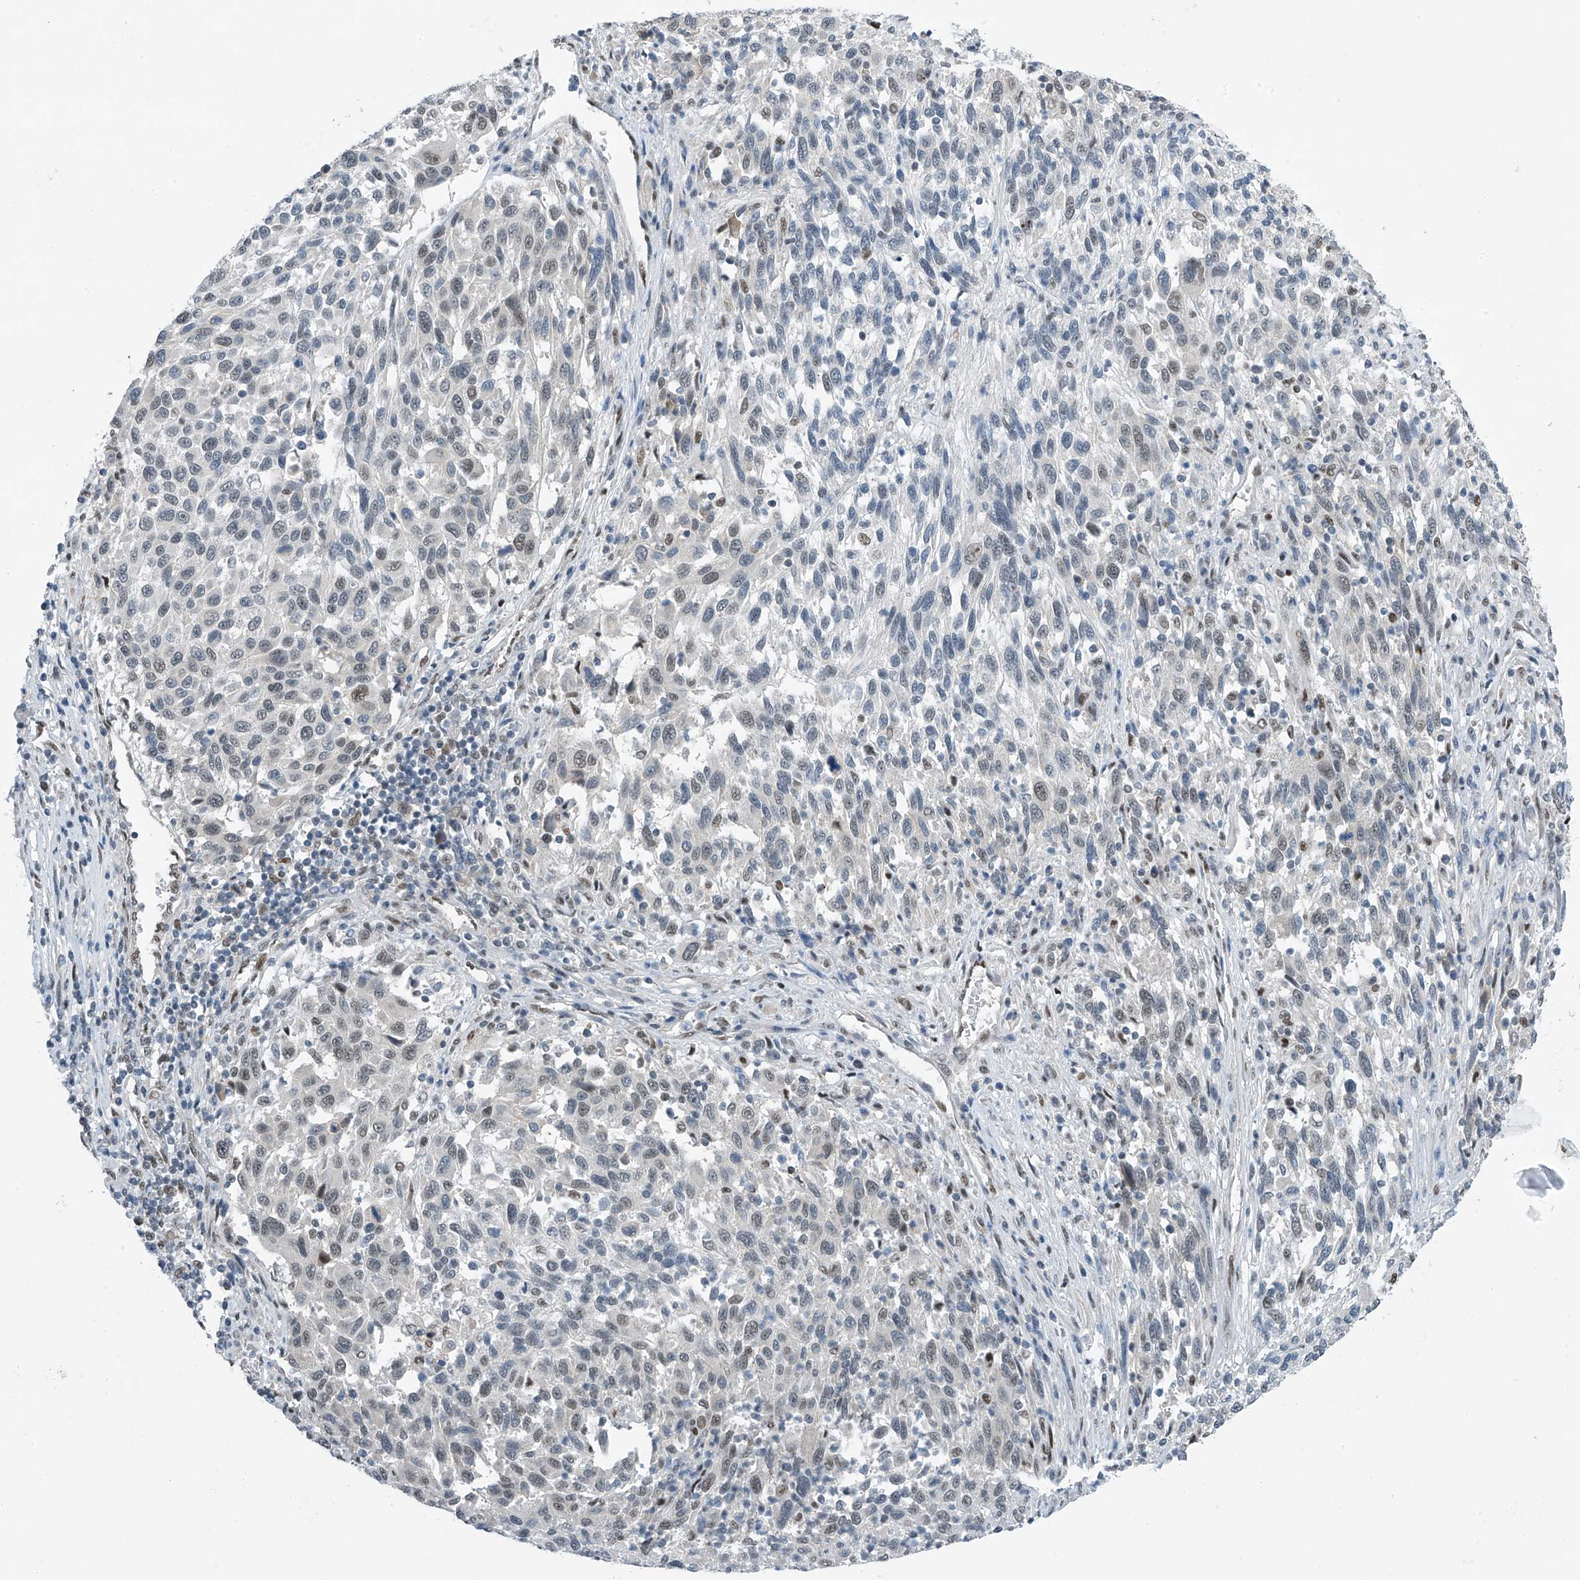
{"staining": {"intensity": "weak", "quantity": "<25%", "location": "nuclear"}, "tissue": "melanoma", "cell_type": "Tumor cells", "image_type": "cancer", "snomed": [{"axis": "morphology", "description": "Malignant melanoma, Metastatic site"}, {"axis": "topography", "description": "Lymph node"}], "caption": "IHC histopathology image of human melanoma stained for a protein (brown), which exhibits no expression in tumor cells.", "gene": "TAF8", "patient": {"sex": "male", "age": 61}}